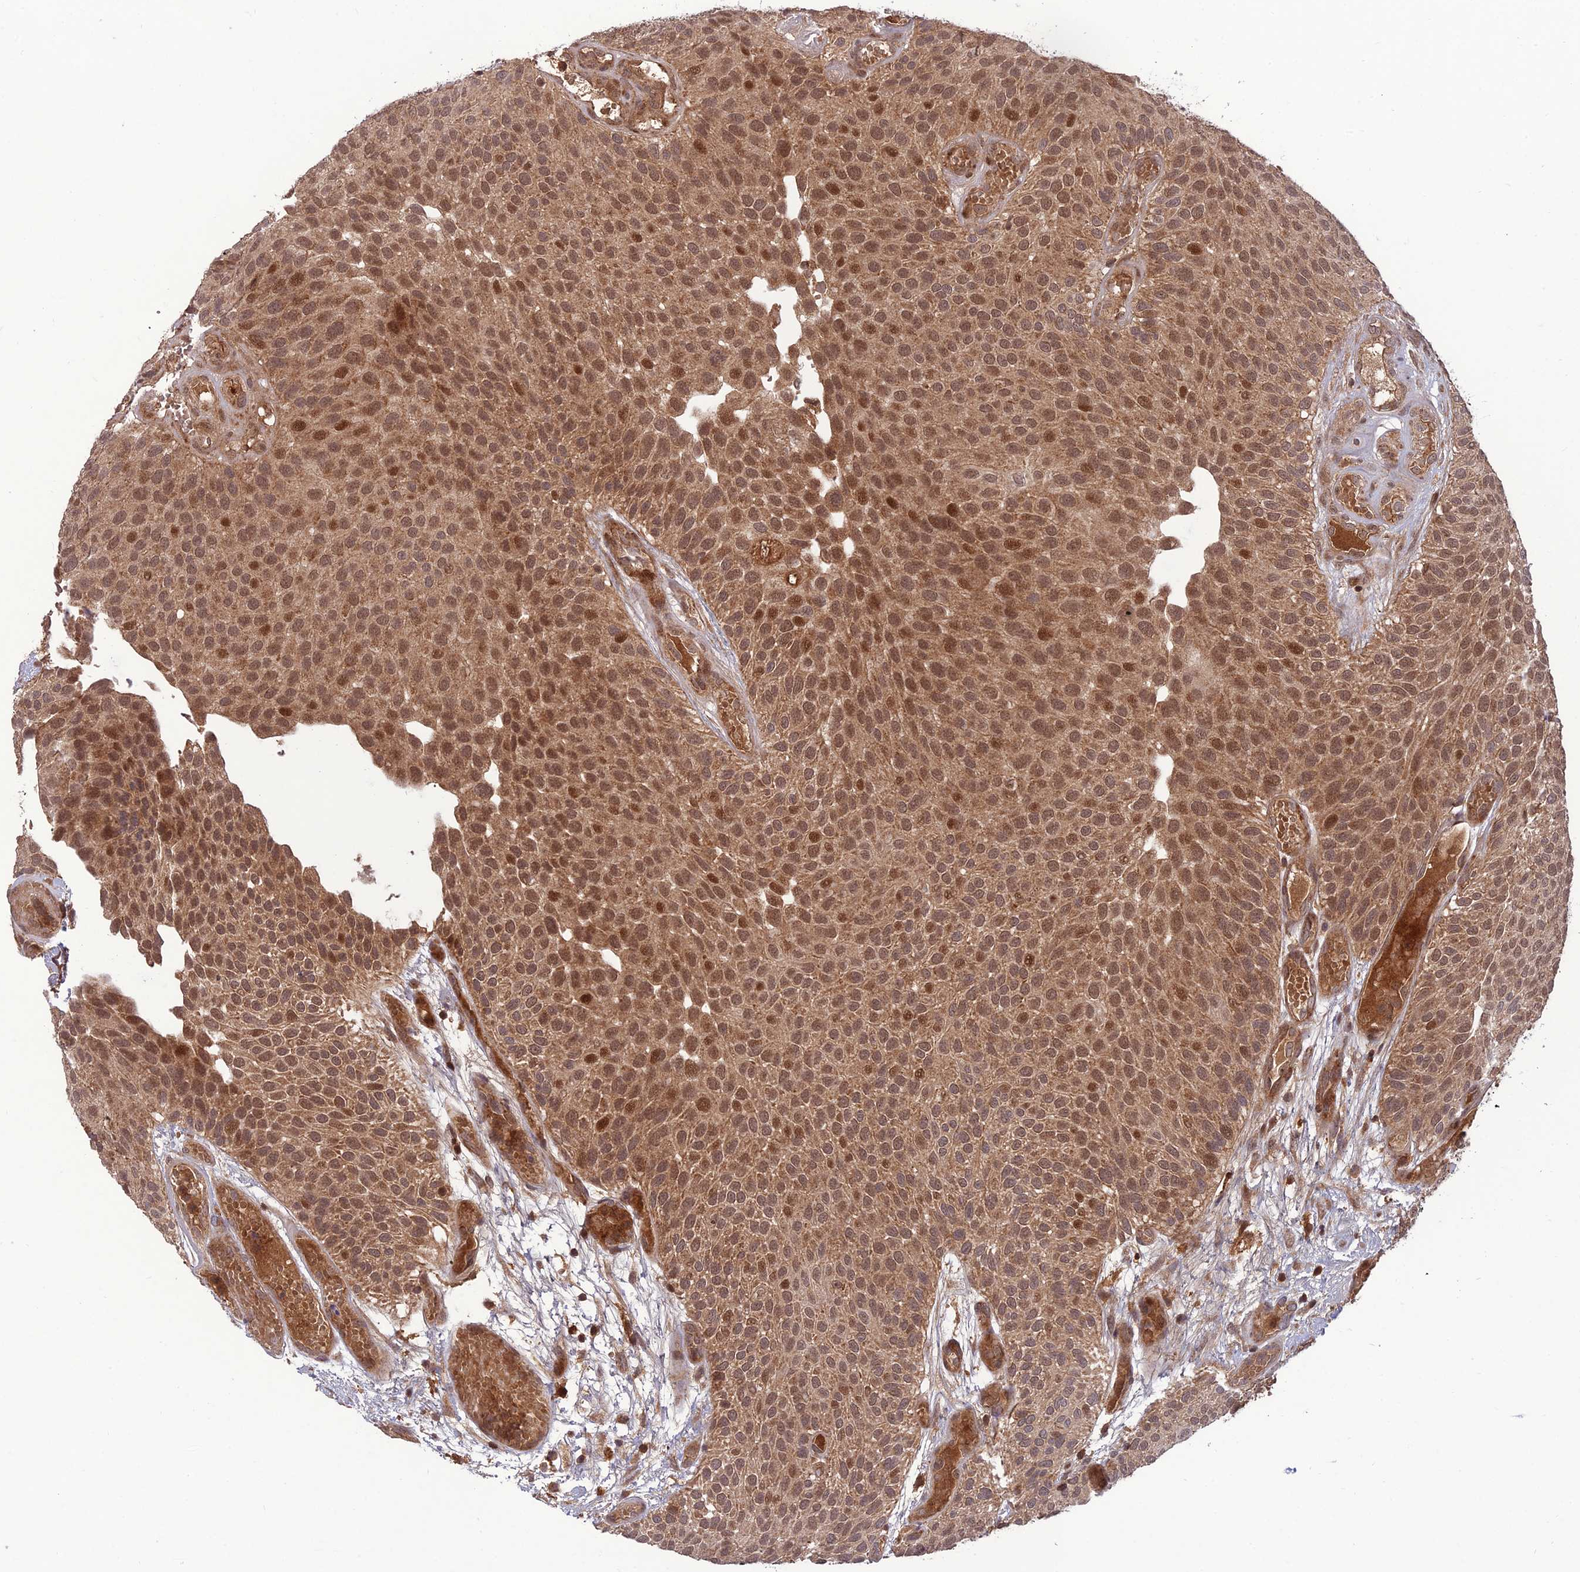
{"staining": {"intensity": "moderate", "quantity": ">75%", "location": "cytoplasmic/membranous,nuclear"}, "tissue": "urothelial cancer", "cell_type": "Tumor cells", "image_type": "cancer", "snomed": [{"axis": "morphology", "description": "Urothelial carcinoma, Low grade"}, {"axis": "topography", "description": "Urinary bladder"}], "caption": "Immunohistochemistry (IHC) micrograph of neoplastic tissue: urothelial cancer stained using immunohistochemistry (IHC) demonstrates medium levels of moderate protein expression localized specifically in the cytoplasmic/membranous and nuclear of tumor cells, appearing as a cytoplasmic/membranous and nuclear brown color.", "gene": "NDUFC1", "patient": {"sex": "male", "age": 89}}